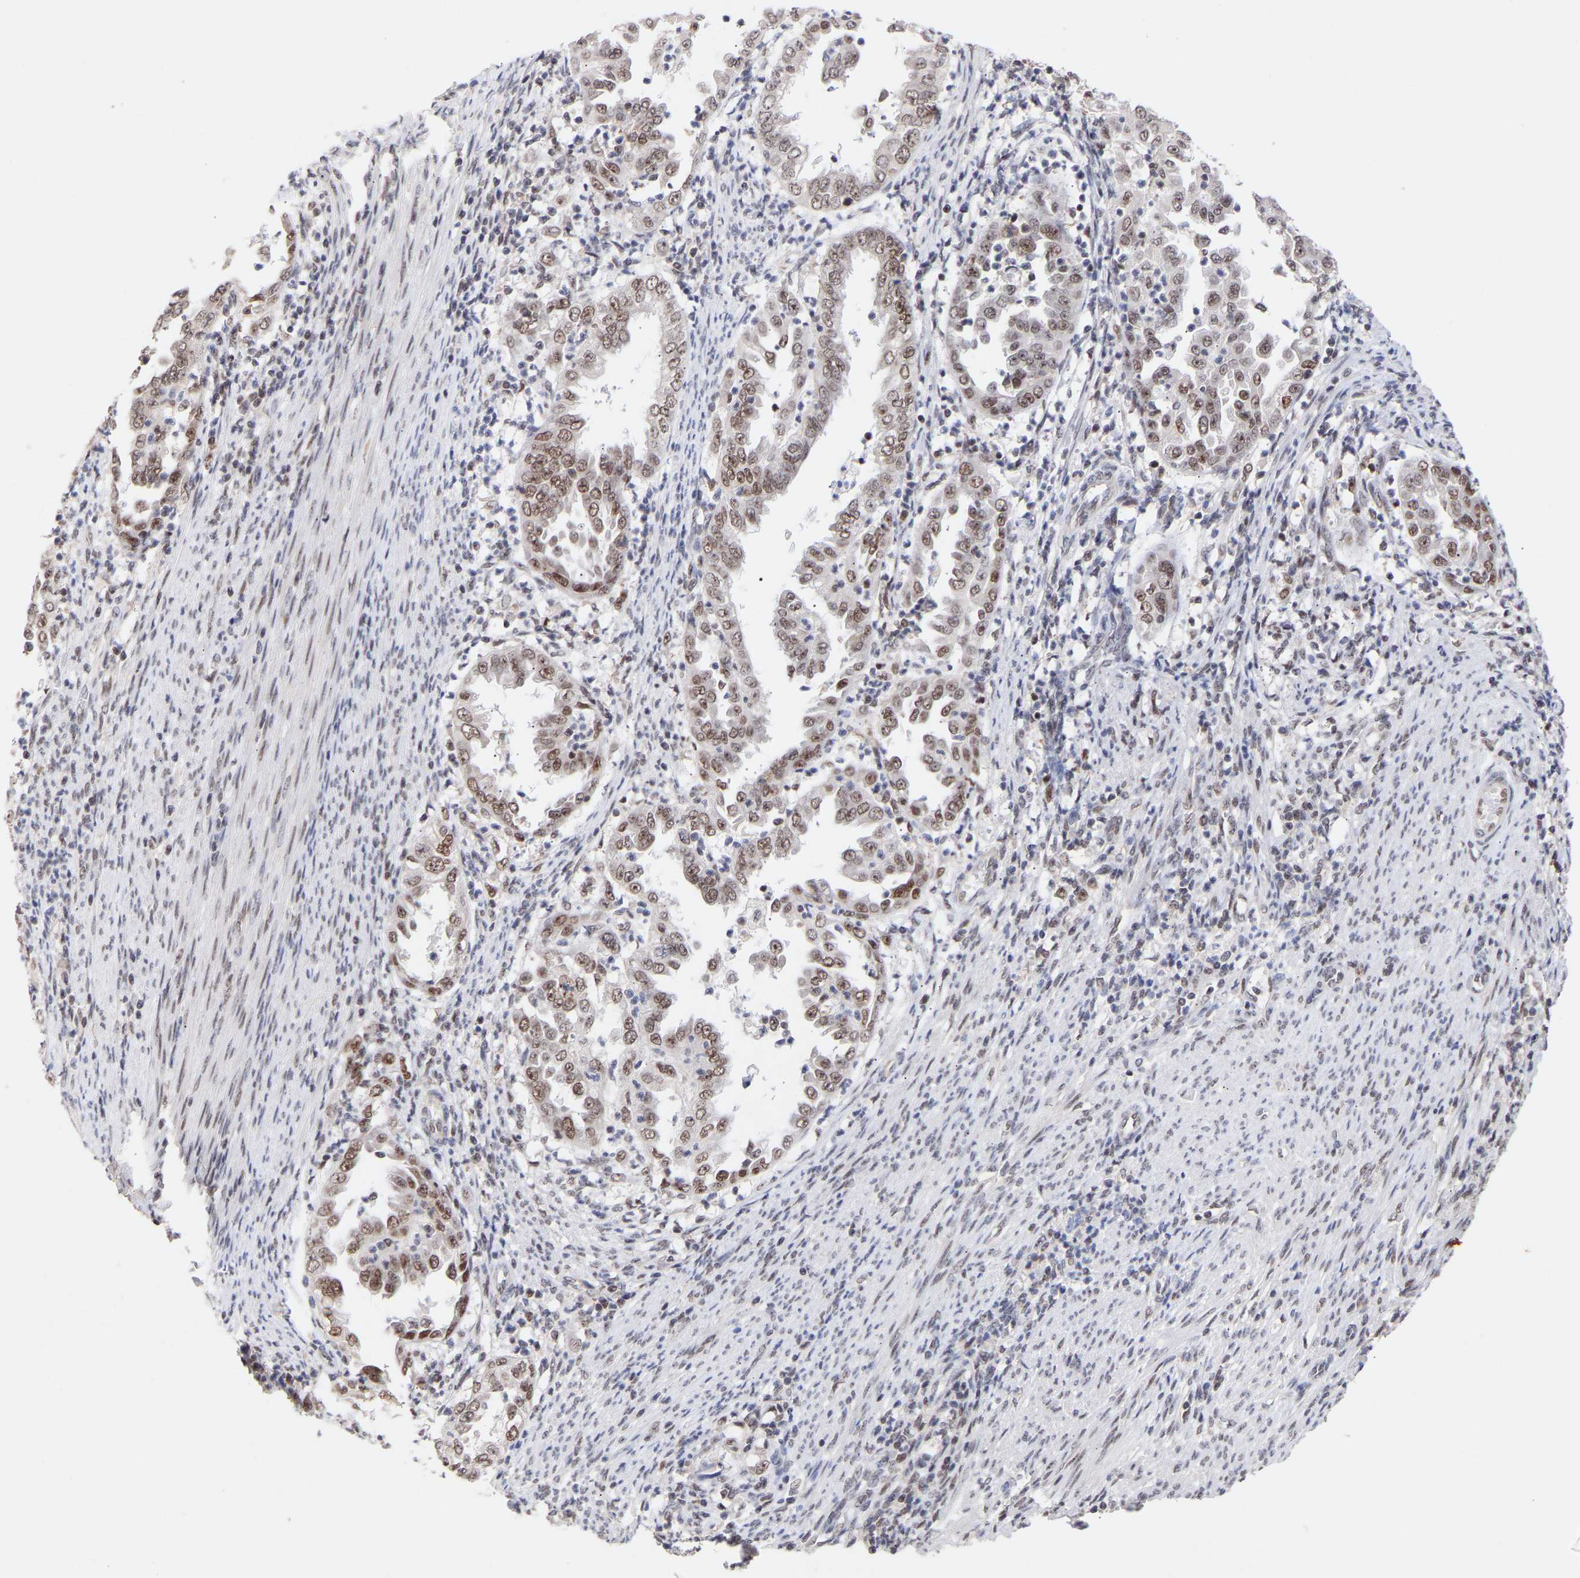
{"staining": {"intensity": "weak", "quantity": ">75%", "location": "nuclear"}, "tissue": "endometrial cancer", "cell_type": "Tumor cells", "image_type": "cancer", "snomed": [{"axis": "morphology", "description": "Adenocarcinoma, NOS"}, {"axis": "topography", "description": "Endometrium"}], "caption": "A low amount of weak nuclear expression is seen in about >75% of tumor cells in endometrial cancer (adenocarcinoma) tissue.", "gene": "RBM15", "patient": {"sex": "female", "age": 85}}